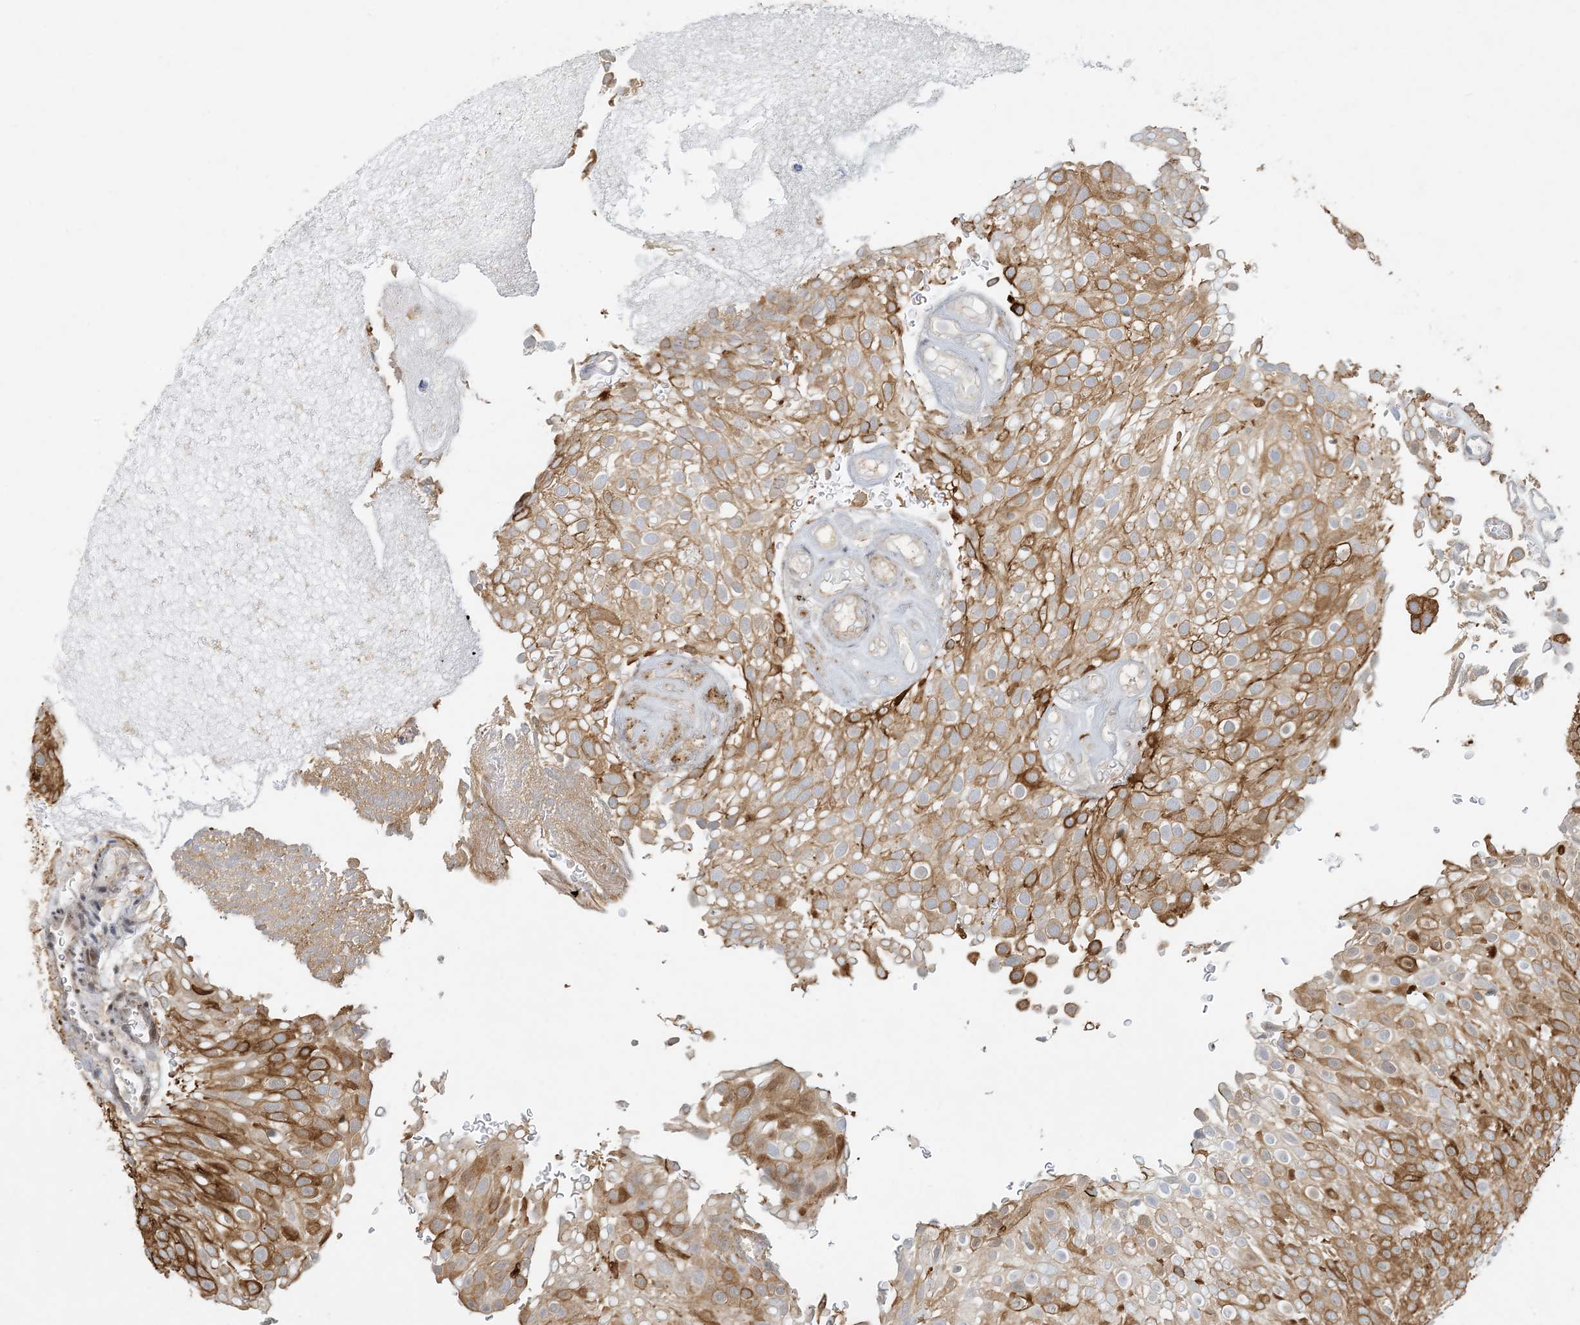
{"staining": {"intensity": "strong", "quantity": "25%-75%", "location": "cytoplasmic/membranous"}, "tissue": "urothelial cancer", "cell_type": "Tumor cells", "image_type": "cancer", "snomed": [{"axis": "morphology", "description": "Urothelial carcinoma, Low grade"}, {"axis": "topography", "description": "Urinary bladder"}], "caption": "Urothelial cancer stained for a protein exhibits strong cytoplasmic/membranous positivity in tumor cells.", "gene": "BCORL1", "patient": {"sex": "male", "age": 78}}